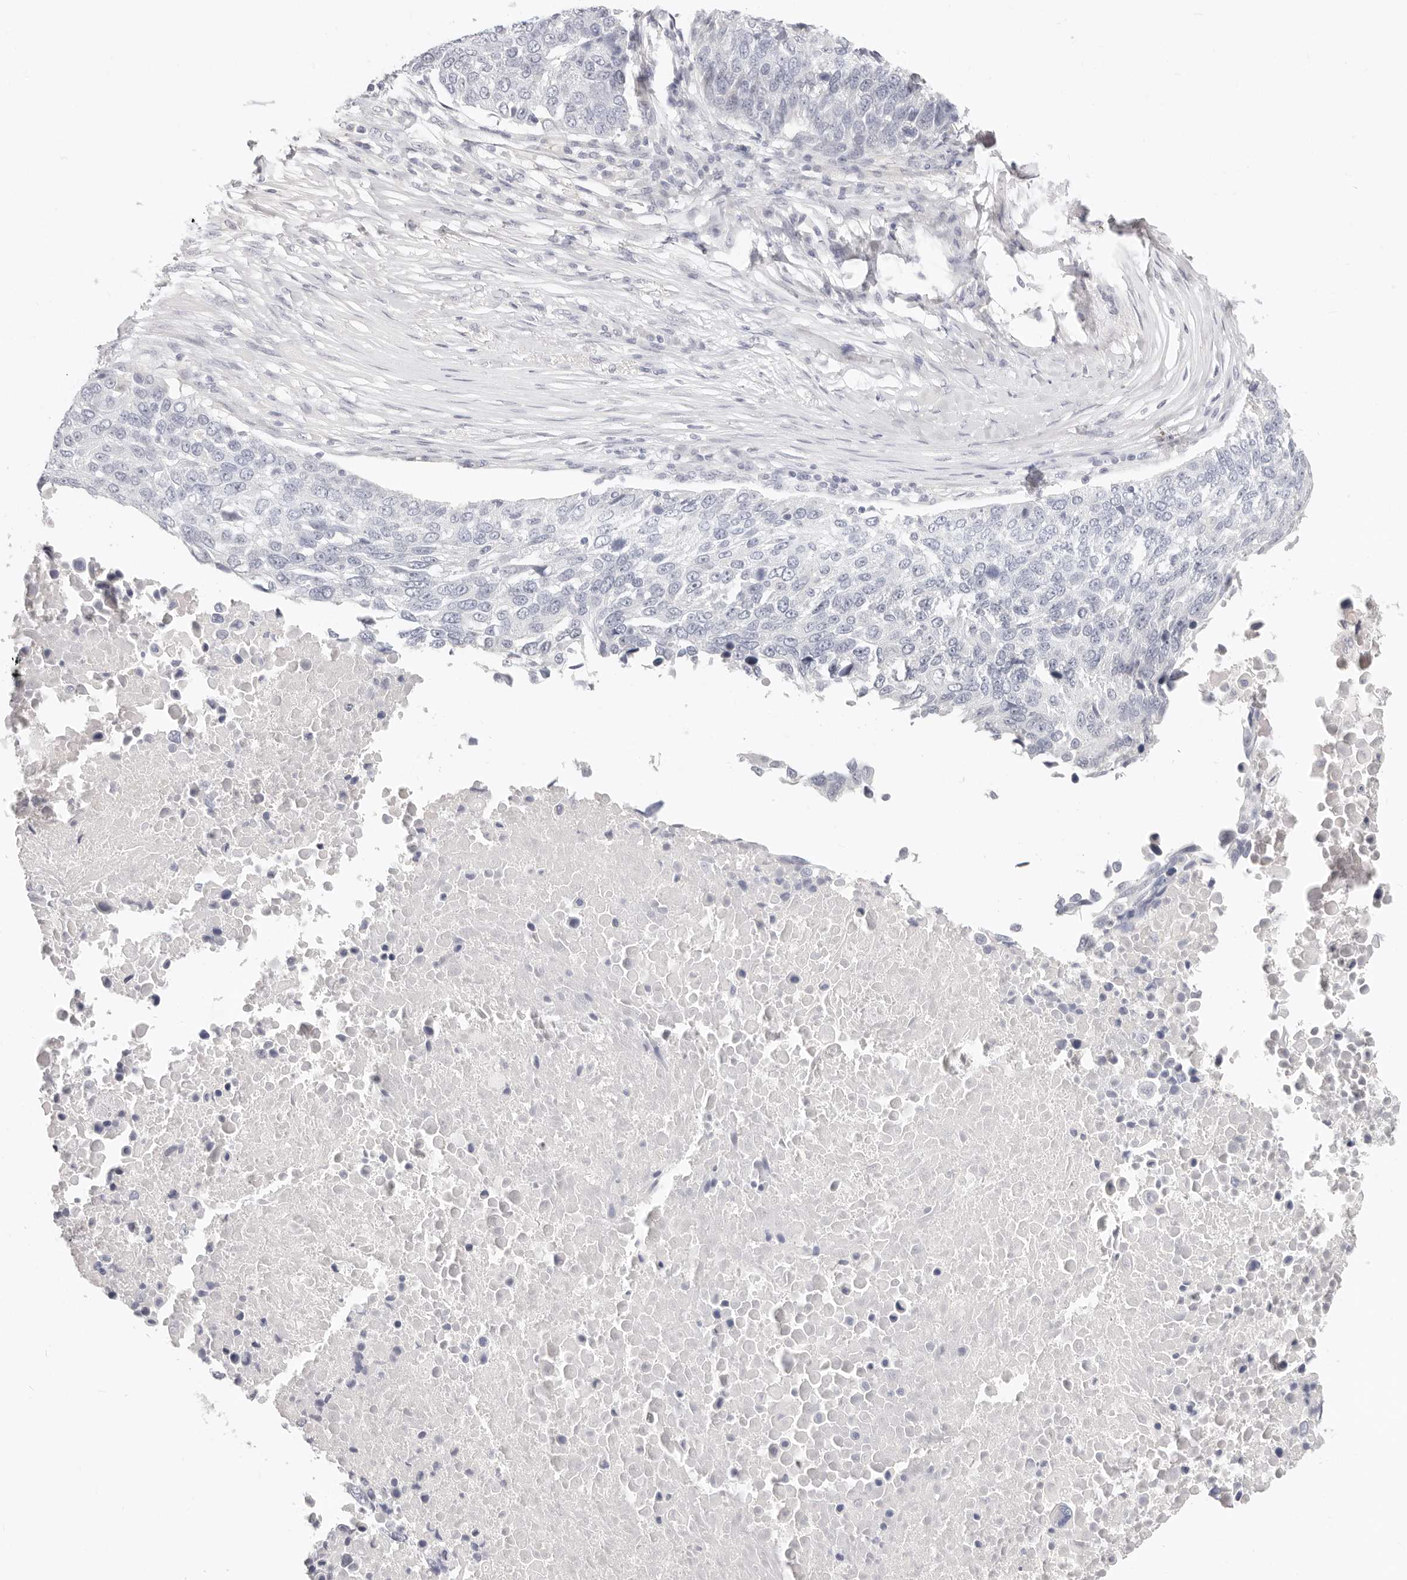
{"staining": {"intensity": "negative", "quantity": "none", "location": "none"}, "tissue": "lung cancer", "cell_type": "Tumor cells", "image_type": "cancer", "snomed": [{"axis": "morphology", "description": "Squamous cell carcinoma, NOS"}, {"axis": "topography", "description": "Lung"}], "caption": "IHC photomicrograph of neoplastic tissue: lung cancer (squamous cell carcinoma) stained with DAB shows no significant protein staining in tumor cells.", "gene": "ASCL1", "patient": {"sex": "male", "age": 66}}